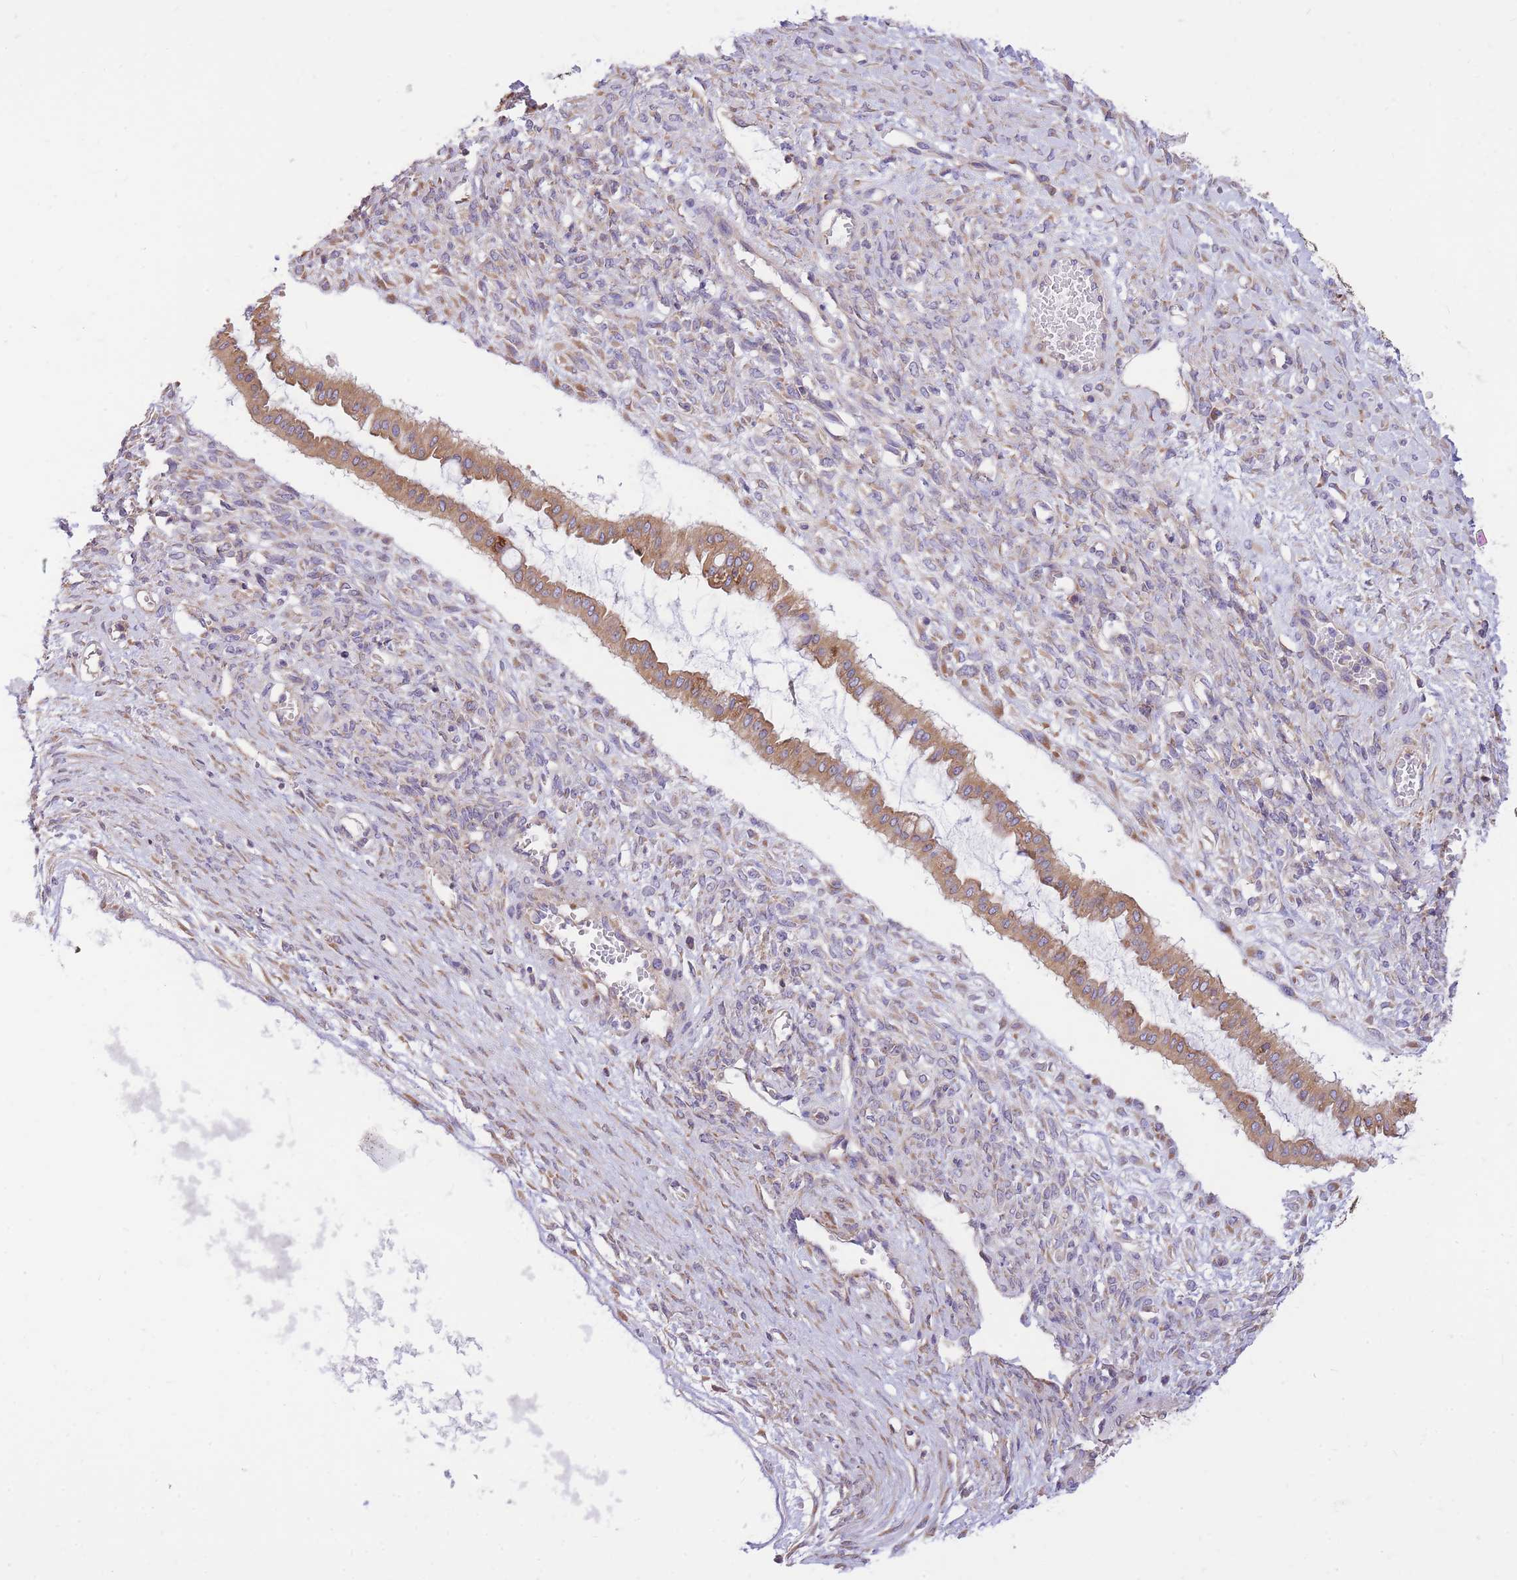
{"staining": {"intensity": "moderate", "quantity": ">75%", "location": "cytoplasmic/membranous"}, "tissue": "ovarian cancer", "cell_type": "Tumor cells", "image_type": "cancer", "snomed": [{"axis": "morphology", "description": "Cystadenocarcinoma, mucinous, NOS"}, {"axis": "topography", "description": "Ovary"}], "caption": "The photomicrograph displays immunohistochemical staining of ovarian cancer. There is moderate cytoplasmic/membranous staining is appreciated in approximately >75% of tumor cells.", "gene": "GBP7", "patient": {"sex": "female", "age": 73}}